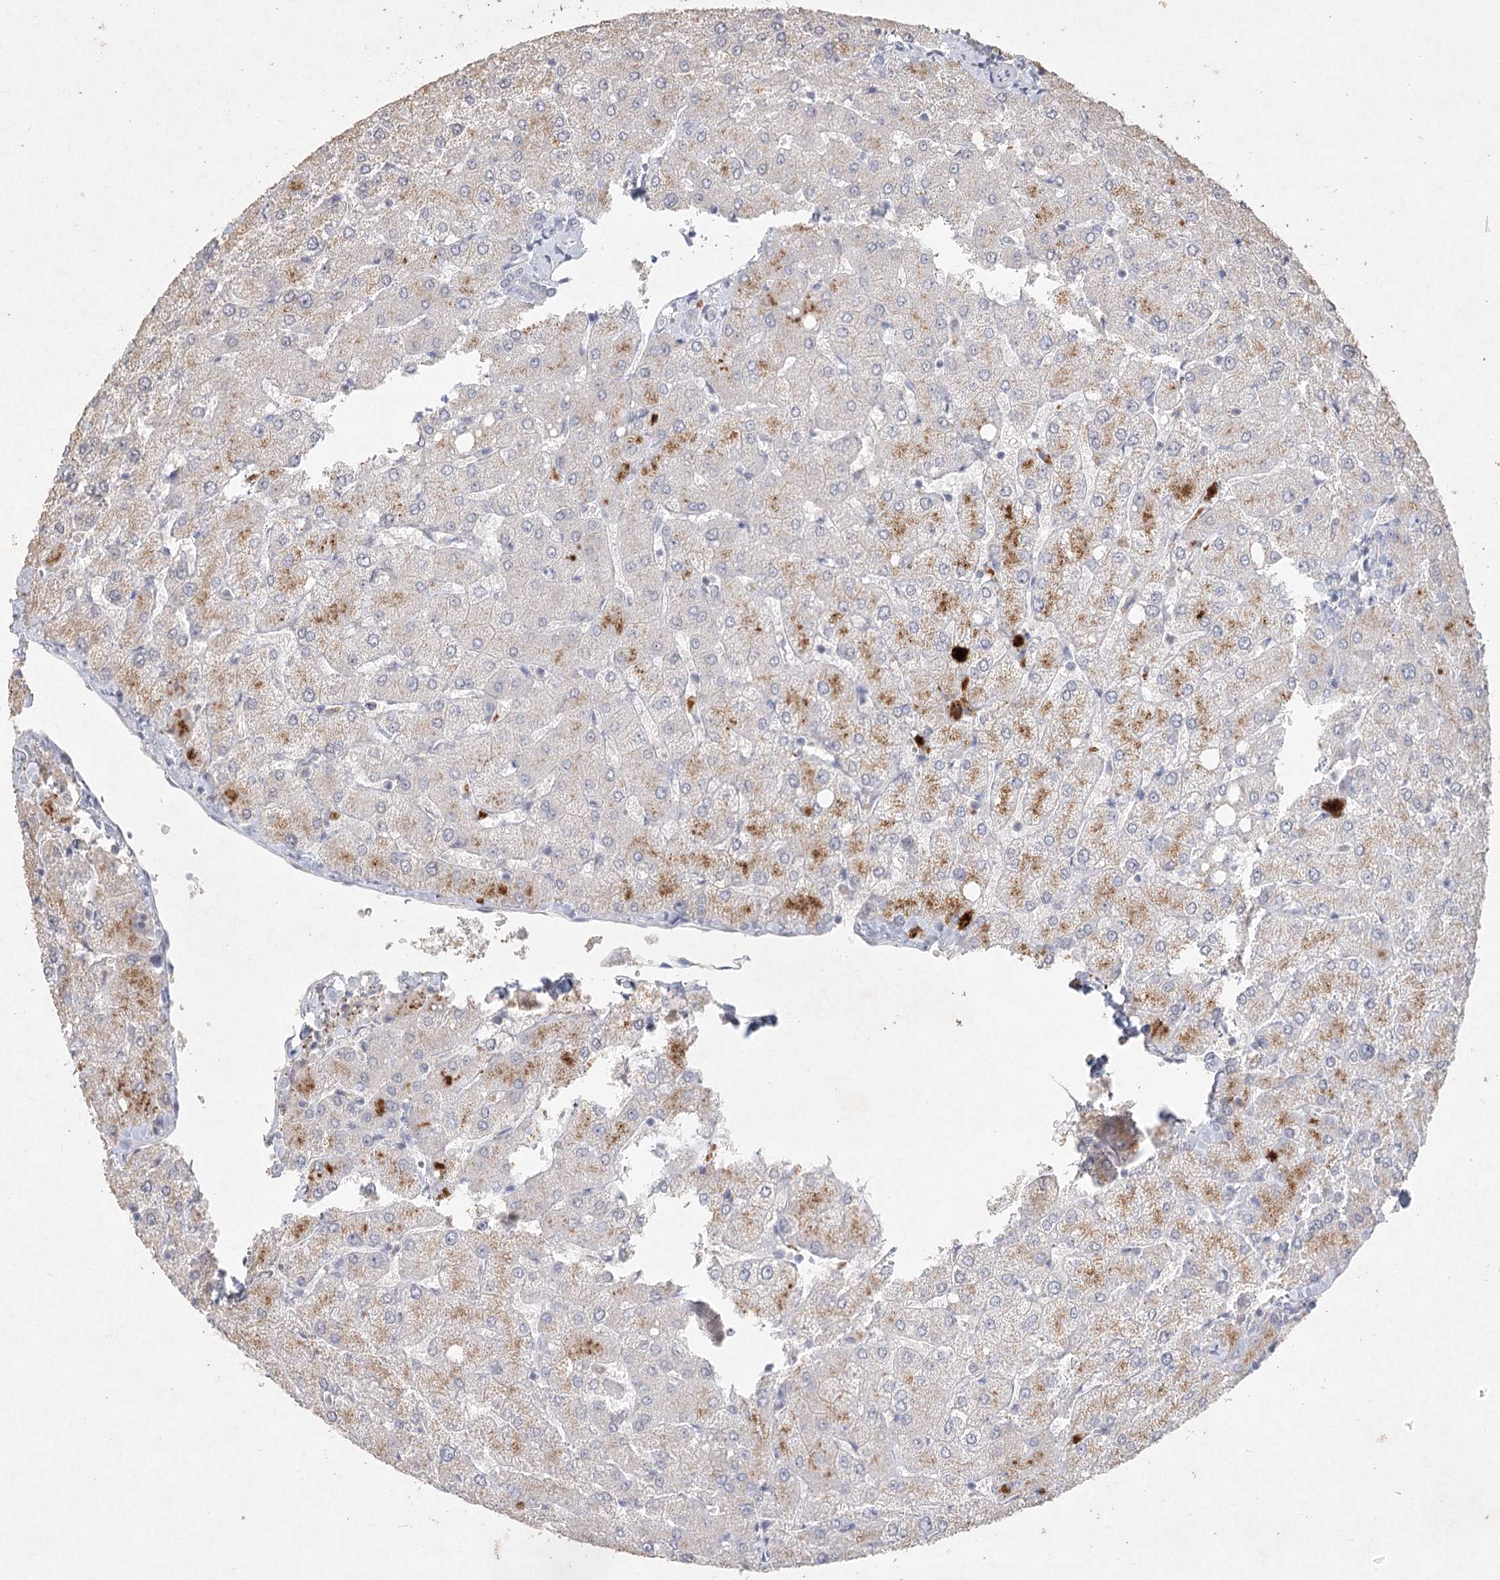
{"staining": {"intensity": "negative", "quantity": "none", "location": "none"}, "tissue": "liver", "cell_type": "Cholangiocytes", "image_type": "normal", "snomed": [{"axis": "morphology", "description": "Normal tissue, NOS"}, {"axis": "topography", "description": "Liver"}], "caption": "IHC photomicrograph of normal liver: liver stained with DAB (3,3'-diaminobenzidine) exhibits no significant protein positivity in cholangiocytes.", "gene": "ARSI", "patient": {"sex": "female", "age": 54}}